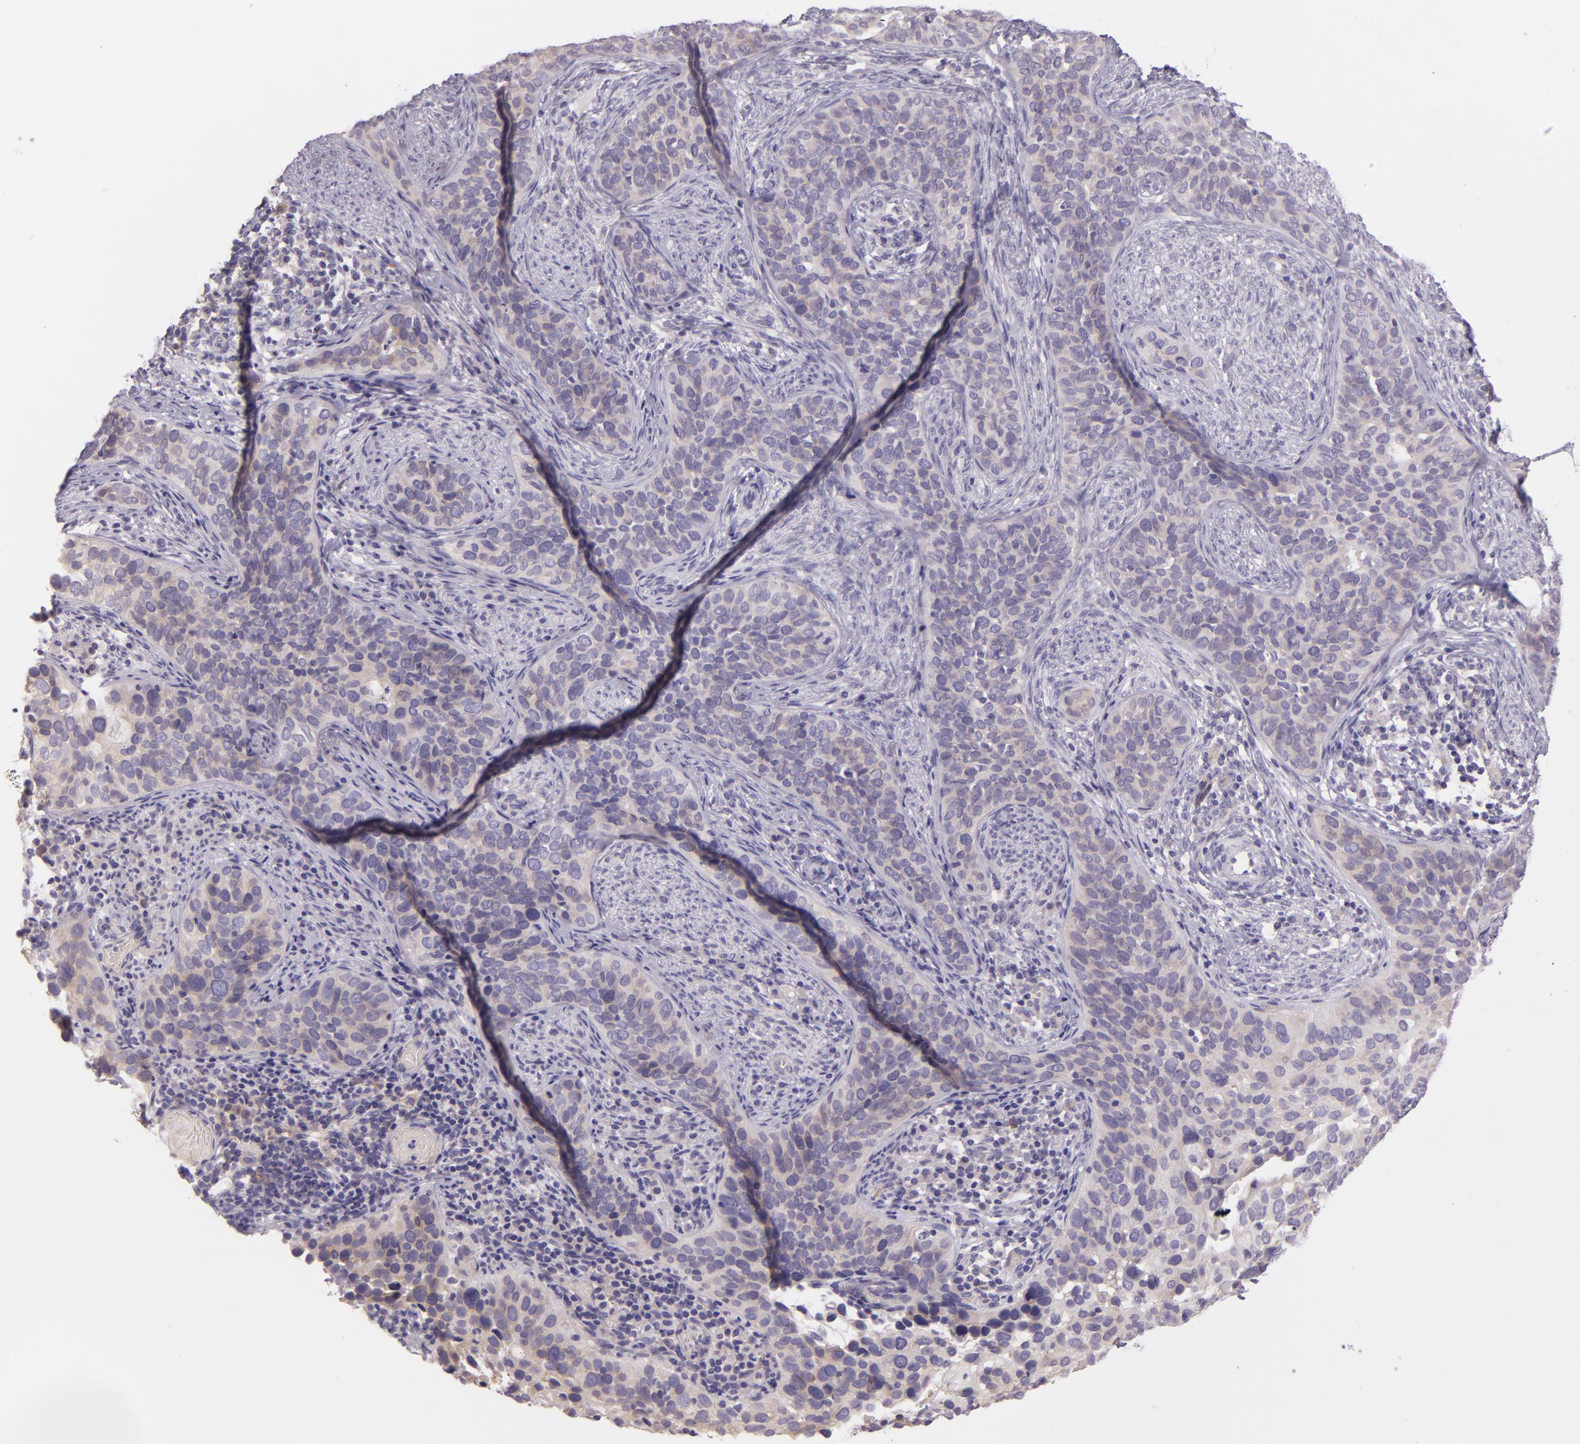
{"staining": {"intensity": "negative", "quantity": "none", "location": "none"}, "tissue": "cervical cancer", "cell_type": "Tumor cells", "image_type": "cancer", "snomed": [{"axis": "morphology", "description": "Squamous cell carcinoma, NOS"}, {"axis": "topography", "description": "Cervix"}], "caption": "Tumor cells are negative for protein expression in human cervical cancer (squamous cell carcinoma). Brightfield microscopy of immunohistochemistry stained with DAB (brown) and hematoxylin (blue), captured at high magnification.", "gene": "ZC3H7B", "patient": {"sex": "female", "age": 31}}